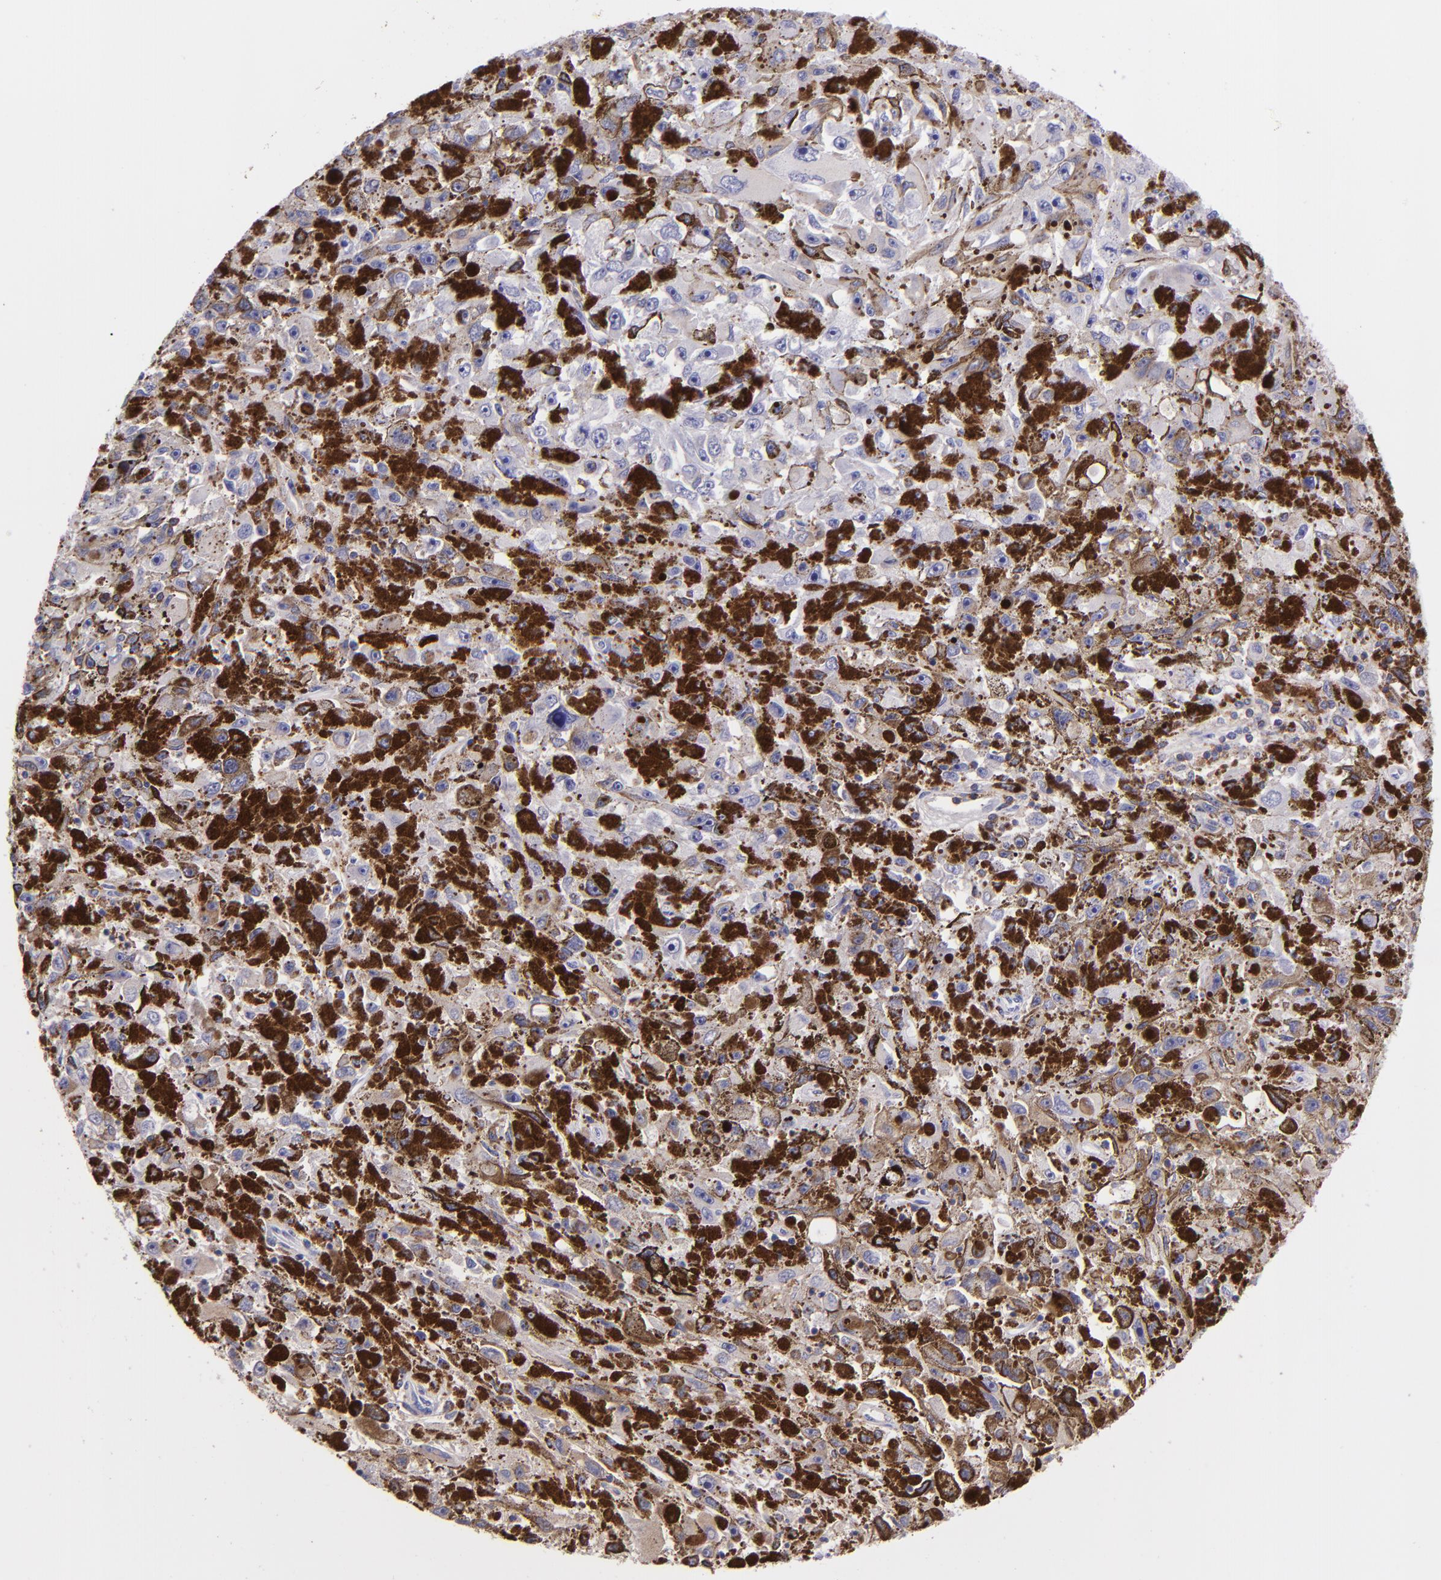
{"staining": {"intensity": "negative", "quantity": "none", "location": "none"}, "tissue": "melanoma", "cell_type": "Tumor cells", "image_type": "cancer", "snomed": [{"axis": "morphology", "description": "Malignant melanoma, NOS"}, {"axis": "topography", "description": "Skin"}], "caption": "Immunohistochemistry of malignant melanoma exhibits no positivity in tumor cells.", "gene": "SPN", "patient": {"sex": "female", "age": 104}}